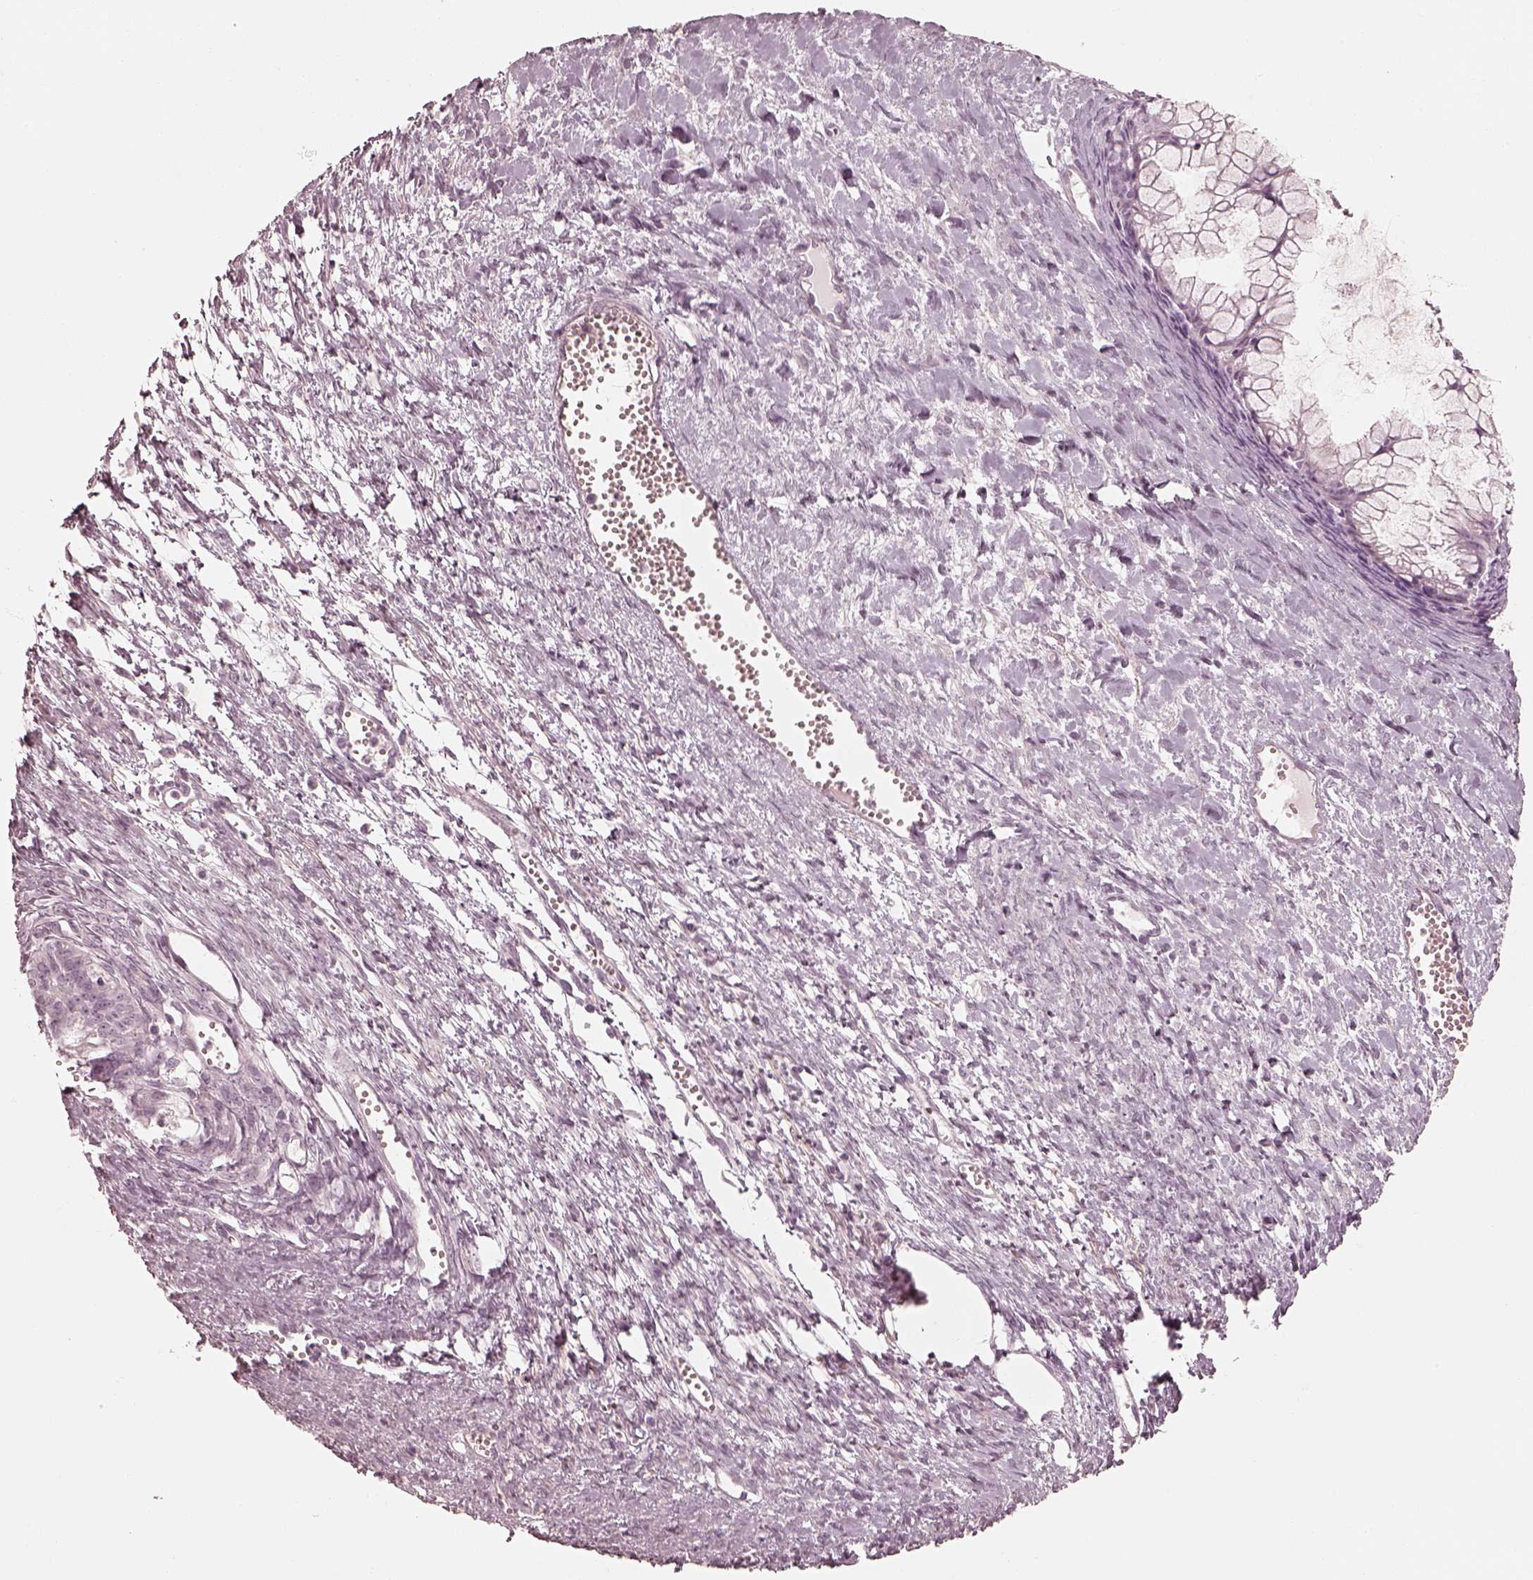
{"staining": {"intensity": "negative", "quantity": "none", "location": "none"}, "tissue": "ovarian cancer", "cell_type": "Tumor cells", "image_type": "cancer", "snomed": [{"axis": "morphology", "description": "Cystadenocarcinoma, mucinous, NOS"}, {"axis": "topography", "description": "Ovary"}], "caption": "High magnification brightfield microscopy of mucinous cystadenocarcinoma (ovarian) stained with DAB (brown) and counterstained with hematoxylin (blue): tumor cells show no significant staining.", "gene": "SPATA24", "patient": {"sex": "female", "age": 41}}